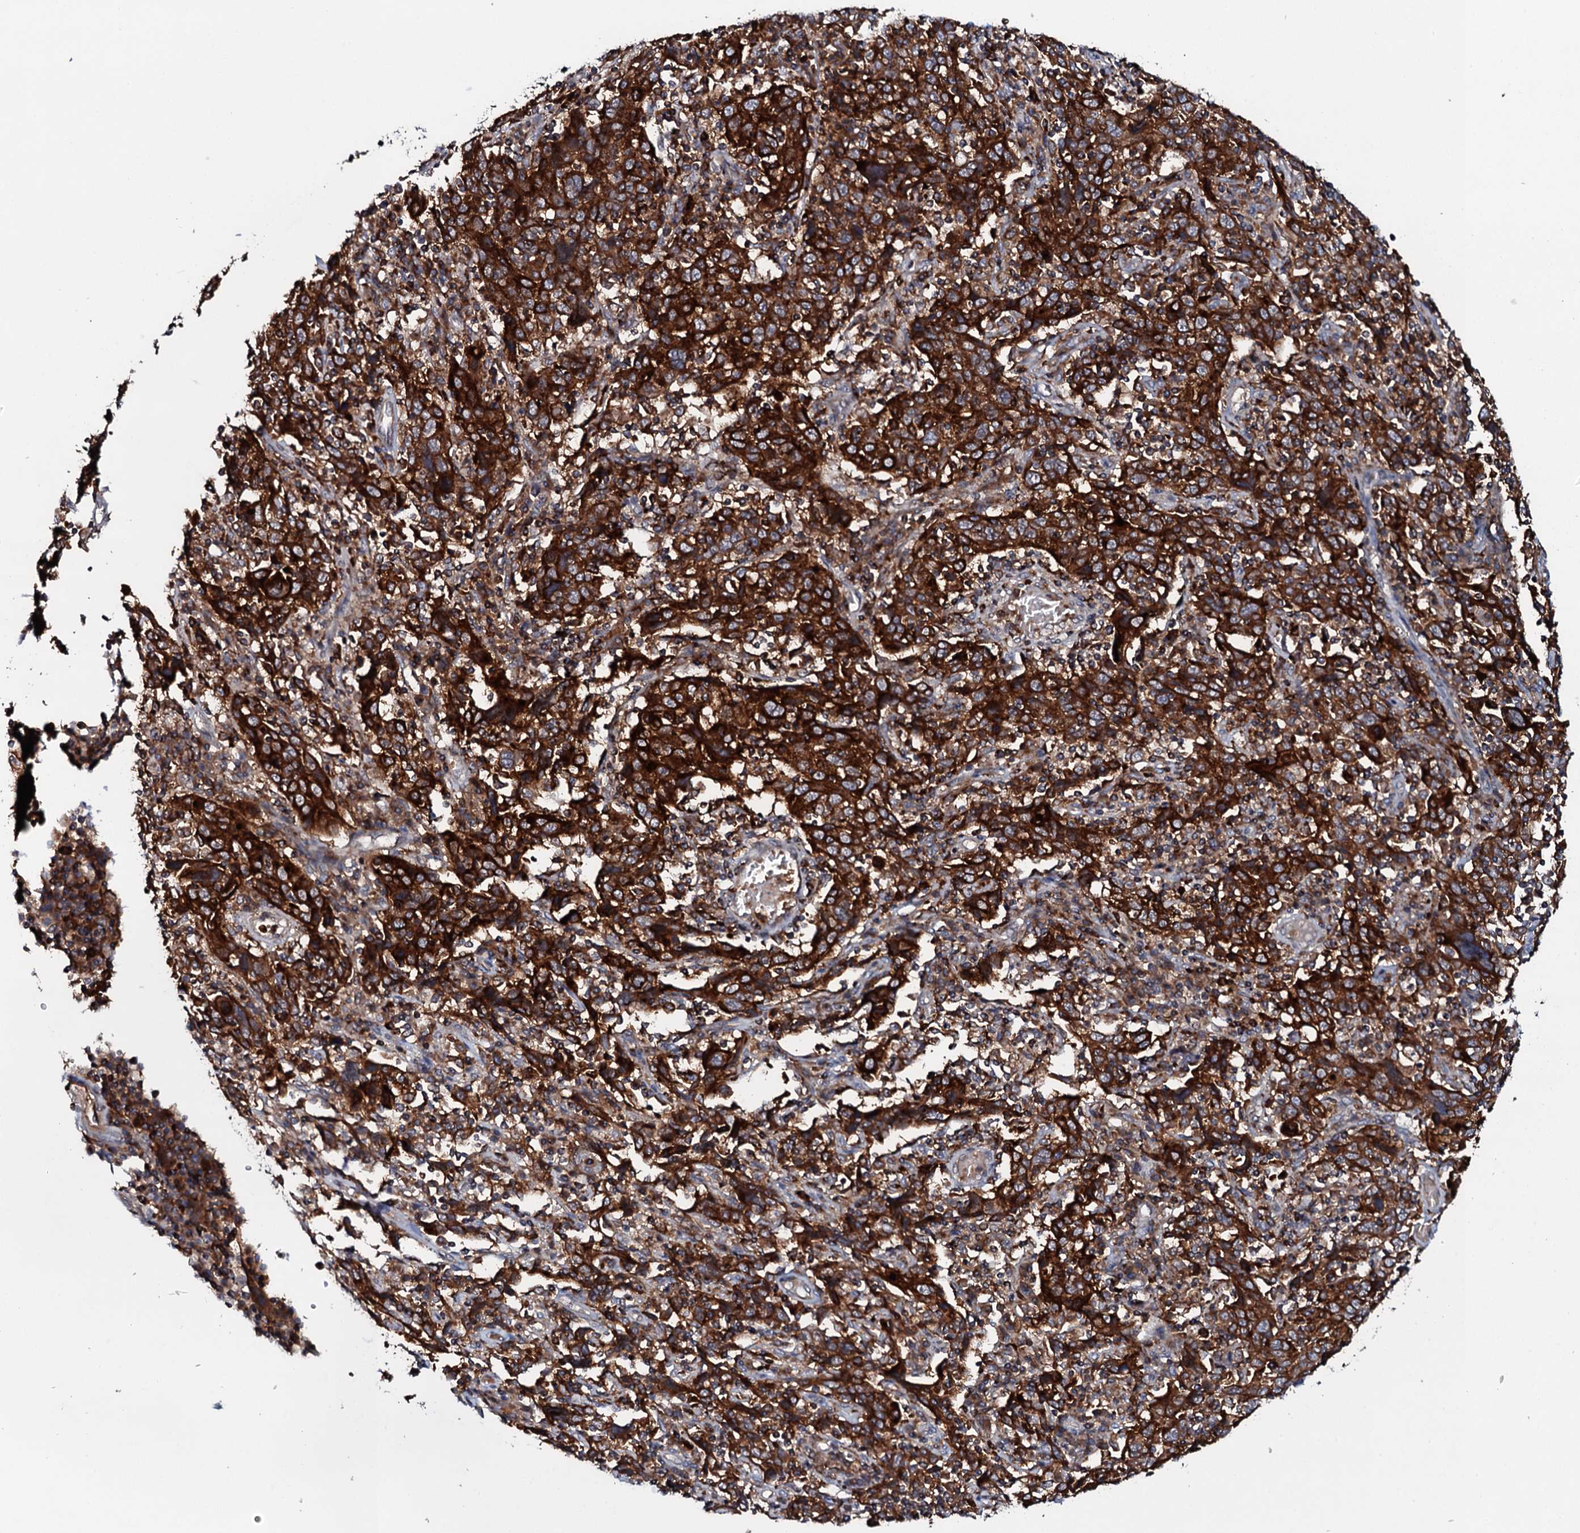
{"staining": {"intensity": "strong", "quantity": ">75%", "location": "cytoplasmic/membranous"}, "tissue": "cervical cancer", "cell_type": "Tumor cells", "image_type": "cancer", "snomed": [{"axis": "morphology", "description": "Squamous cell carcinoma, NOS"}, {"axis": "topography", "description": "Cervix"}], "caption": "The histopathology image exhibits a brown stain indicating the presence of a protein in the cytoplasmic/membranous of tumor cells in cervical cancer.", "gene": "VAMP8", "patient": {"sex": "female", "age": 46}}